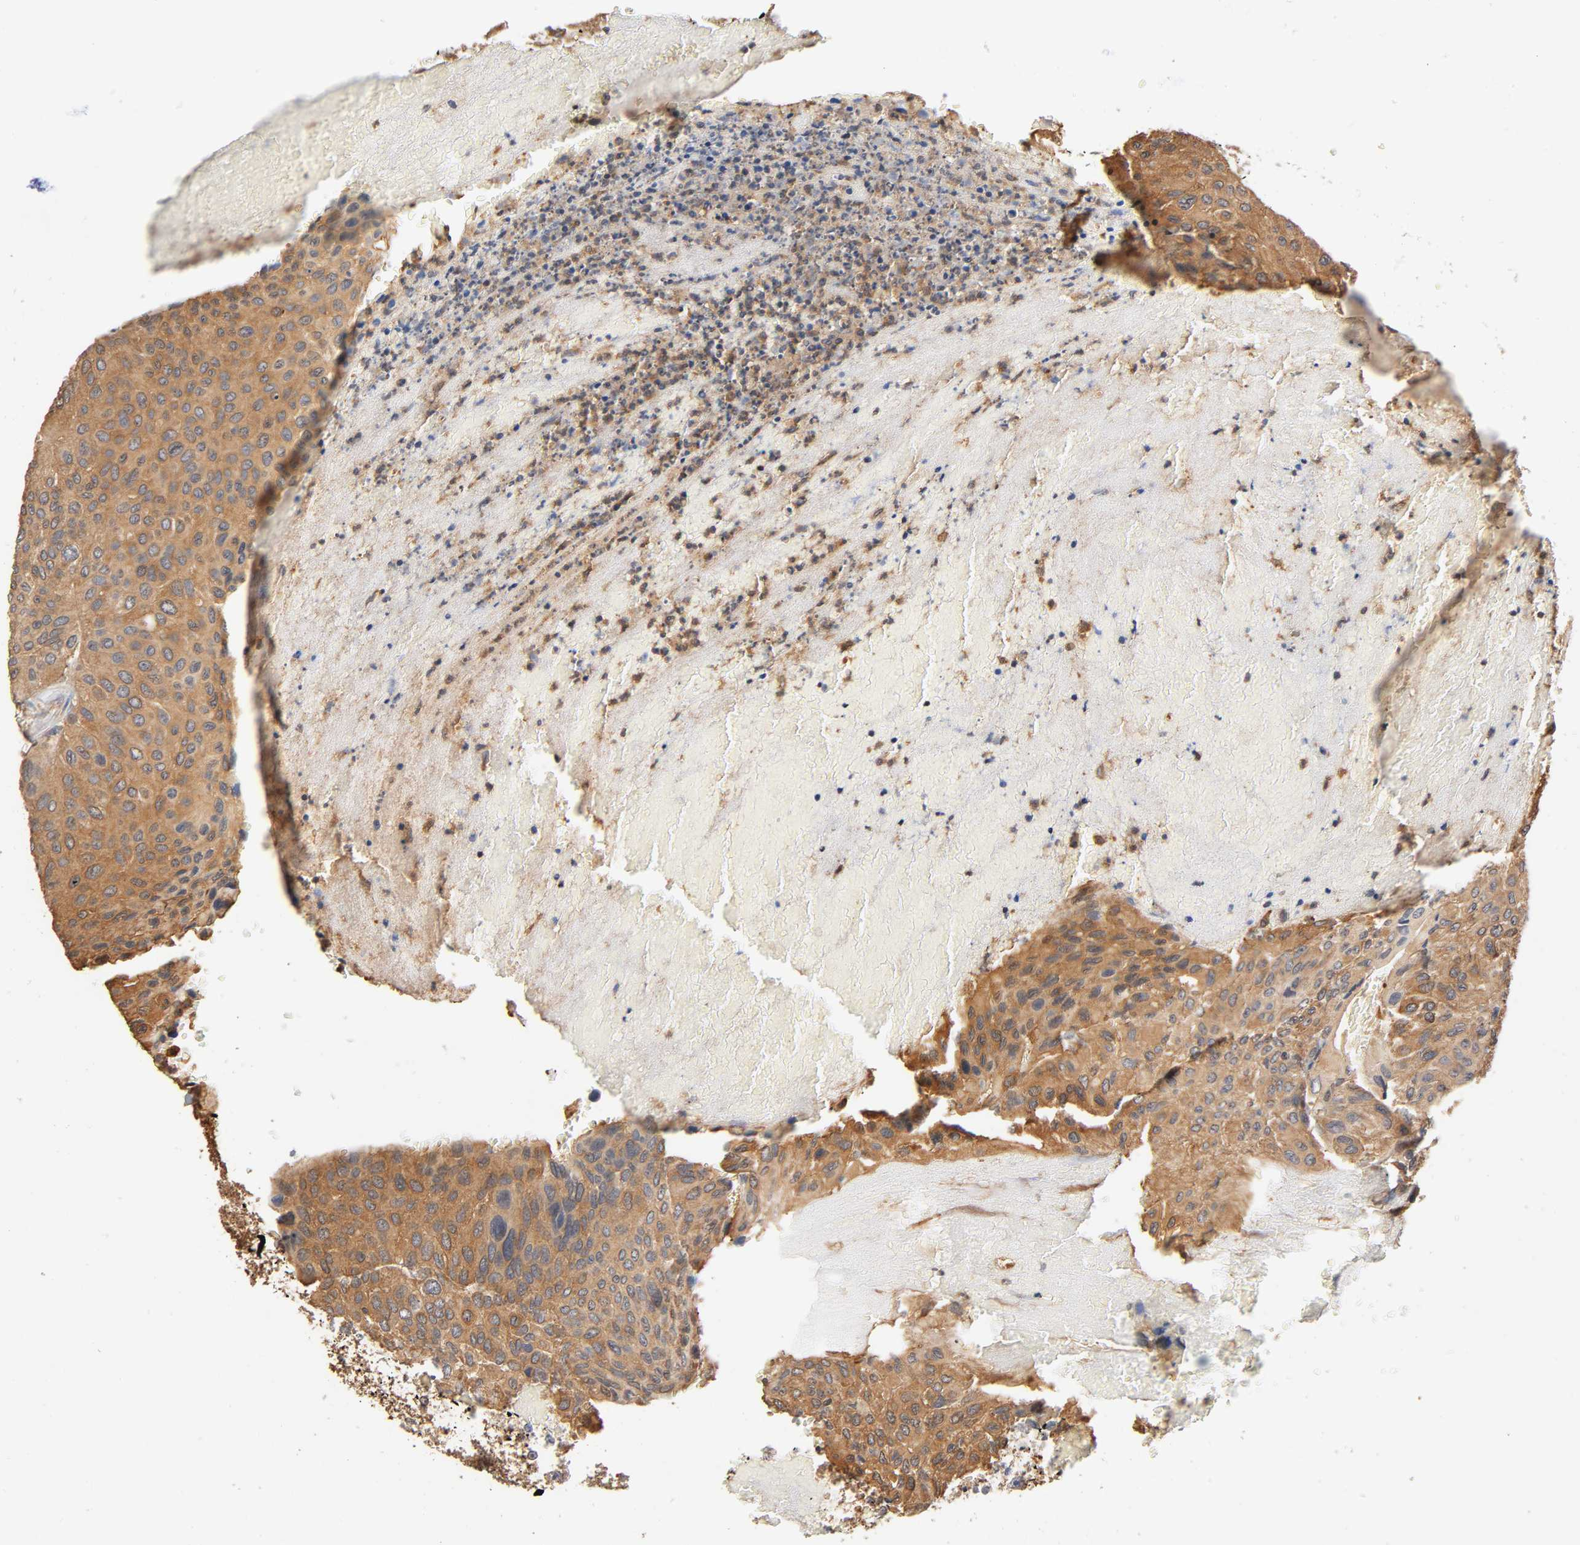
{"staining": {"intensity": "moderate", "quantity": ">75%", "location": "cytoplasmic/membranous"}, "tissue": "urothelial cancer", "cell_type": "Tumor cells", "image_type": "cancer", "snomed": [{"axis": "morphology", "description": "Urothelial carcinoma, High grade"}, {"axis": "topography", "description": "Urinary bladder"}], "caption": "Immunohistochemistry histopathology image of neoplastic tissue: urothelial cancer stained using IHC demonstrates medium levels of moderate protein expression localized specifically in the cytoplasmic/membranous of tumor cells, appearing as a cytoplasmic/membranous brown color.", "gene": "ALDOA", "patient": {"sex": "male", "age": 66}}